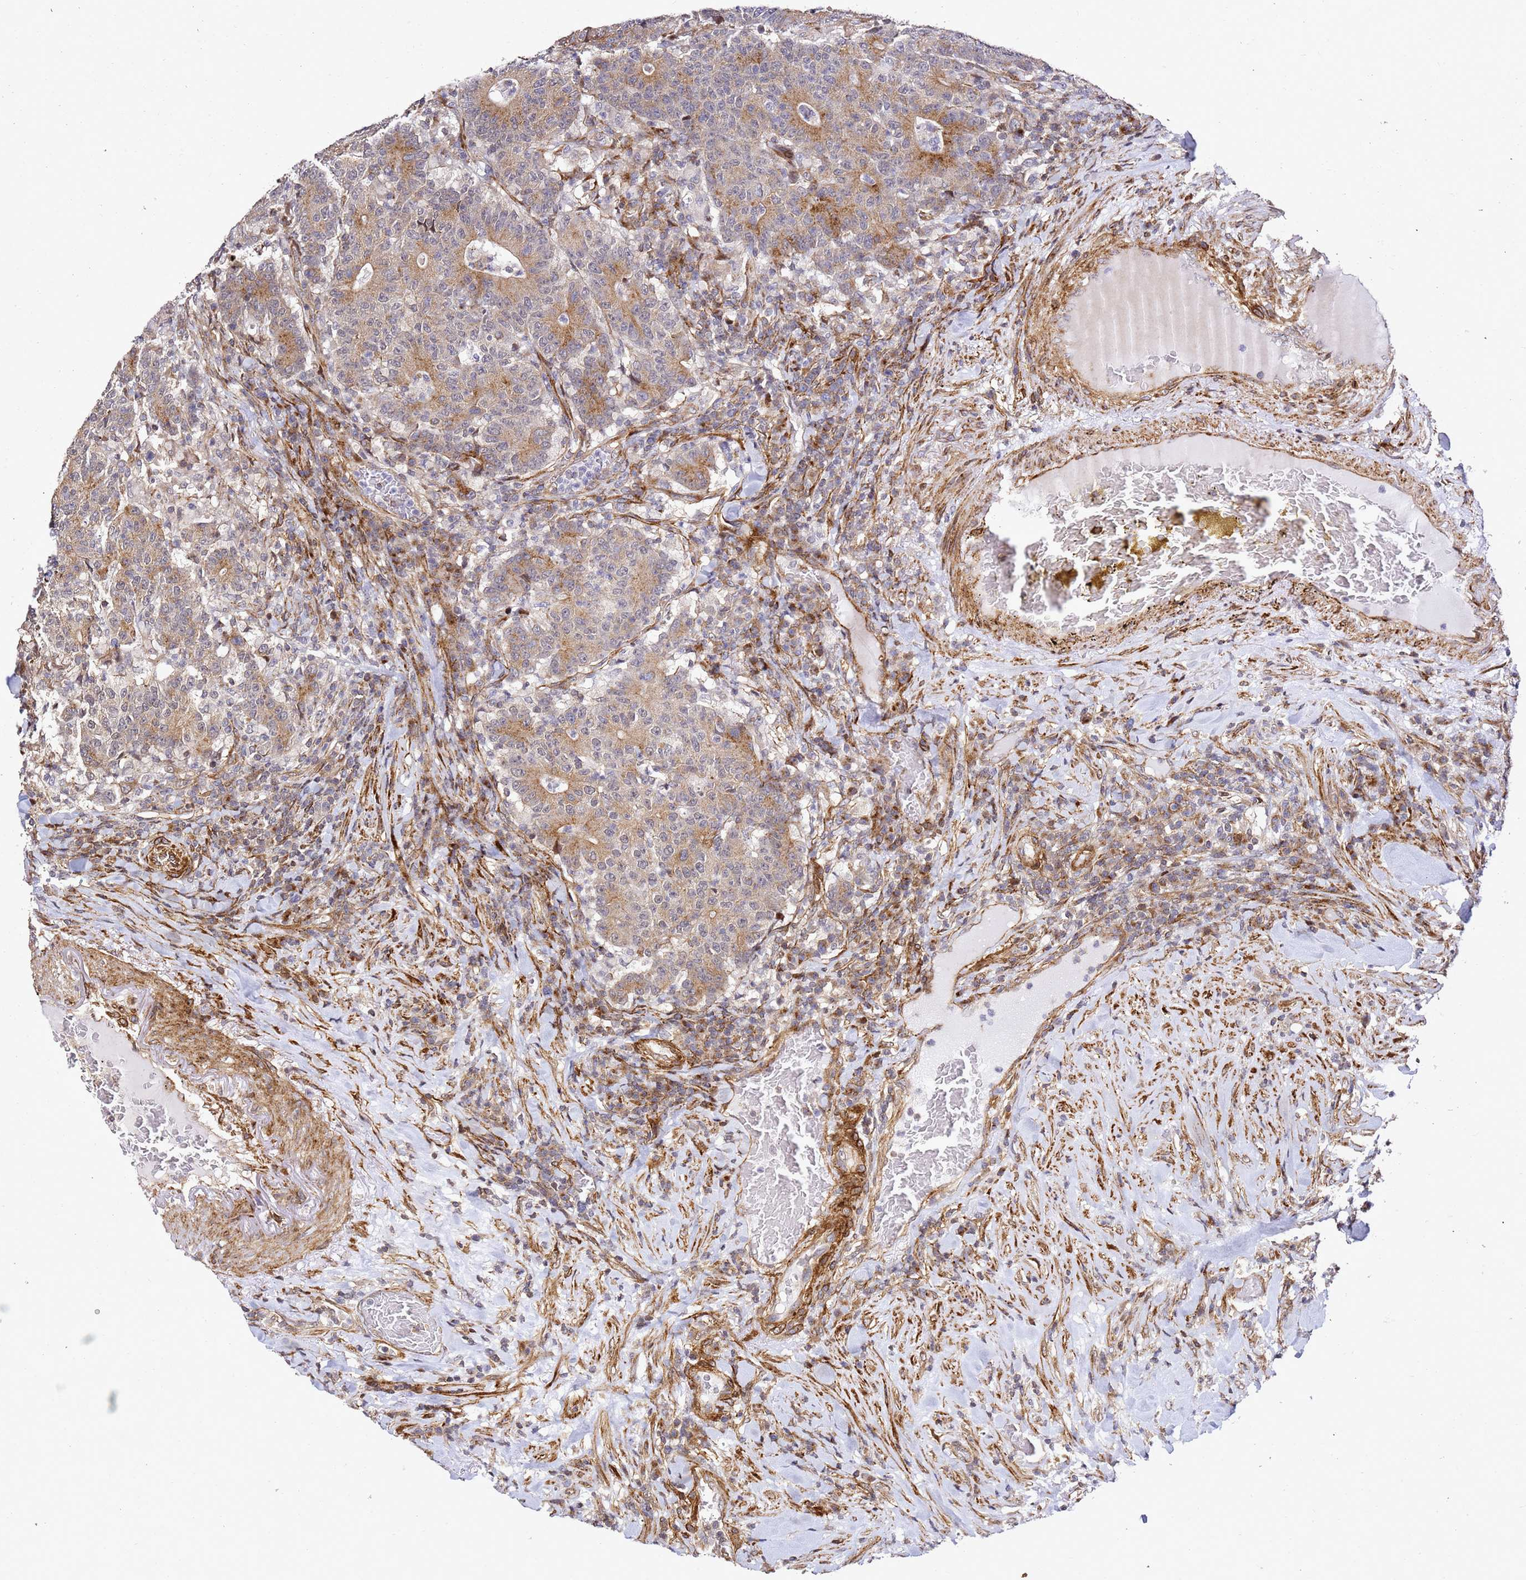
{"staining": {"intensity": "moderate", "quantity": ">75%", "location": "cytoplasmic/membranous"}, "tissue": "colorectal cancer", "cell_type": "Tumor cells", "image_type": "cancer", "snomed": [{"axis": "morphology", "description": "Adenocarcinoma, NOS"}, {"axis": "topography", "description": "Colon"}], "caption": "IHC image of neoplastic tissue: colorectal cancer (adenocarcinoma) stained using immunohistochemistry shows medium levels of moderate protein expression localized specifically in the cytoplasmic/membranous of tumor cells, appearing as a cytoplasmic/membranous brown color.", "gene": "ZNF296", "patient": {"sex": "female", "age": 75}}